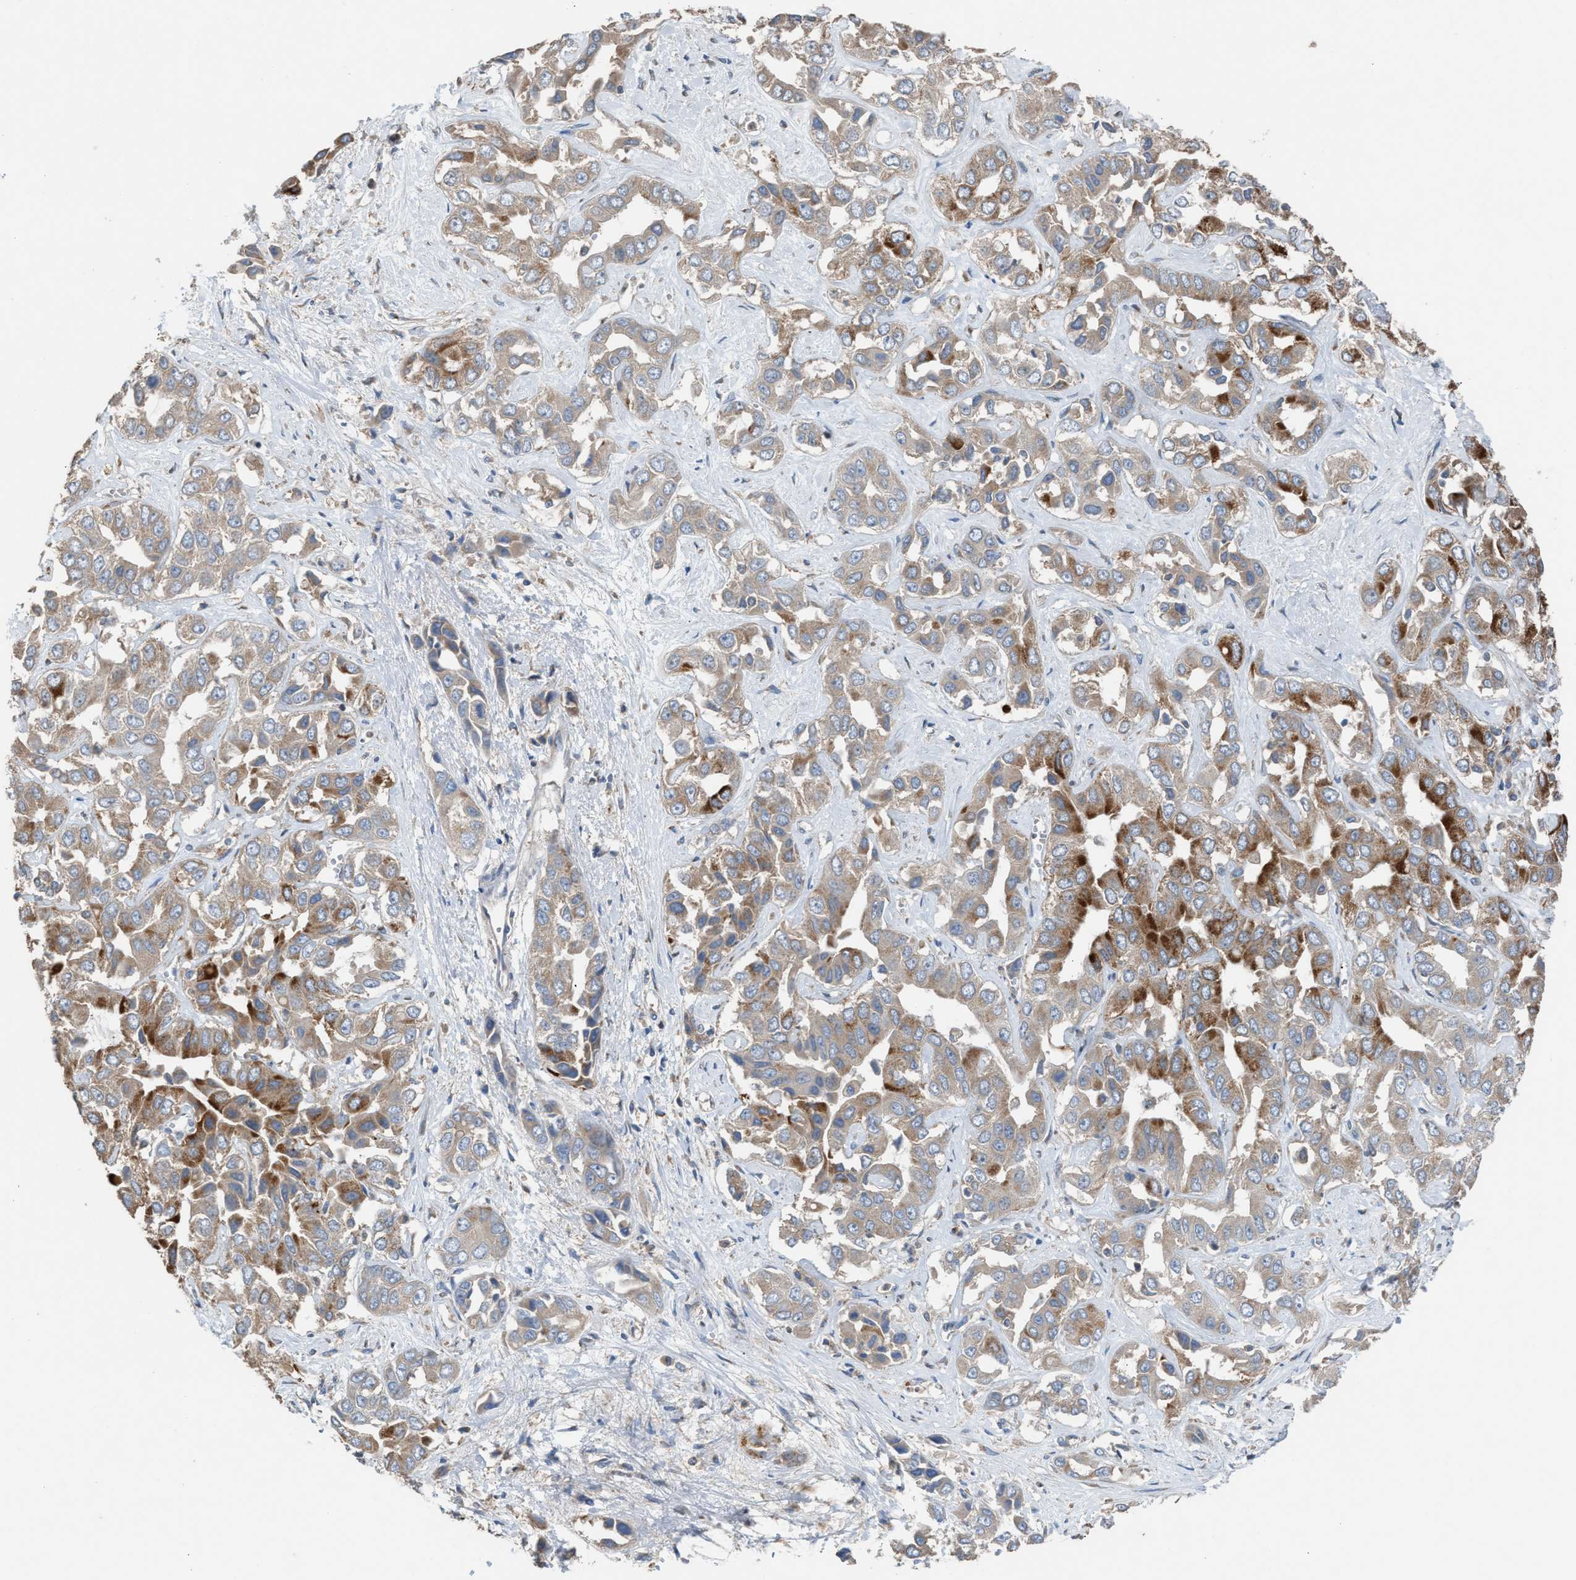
{"staining": {"intensity": "moderate", "quantity": "25%-75%", "location": "cytoplasmic/membranous"}, "tissue": "liver cancer", "cell_type": "Tumor cells", "image_type": "cancer", "snomed": [{"axis": "morphology", "description": "Cholangiocarcinoma"}, {"axis": "topography", "description": "Liver"}], "caption": "A high-resolution photomicrograph shows immunohistochemistry staining of liver cholangiocarcinoma, which reveals moderate cytoplasmic/membranous expression in about 25%-75% of tumor cells. The protein of interest is shown in brown color, while the nuclei are stained blue.", "gene": "TPK1", "patient": {"sex": "female", "age": 52}}